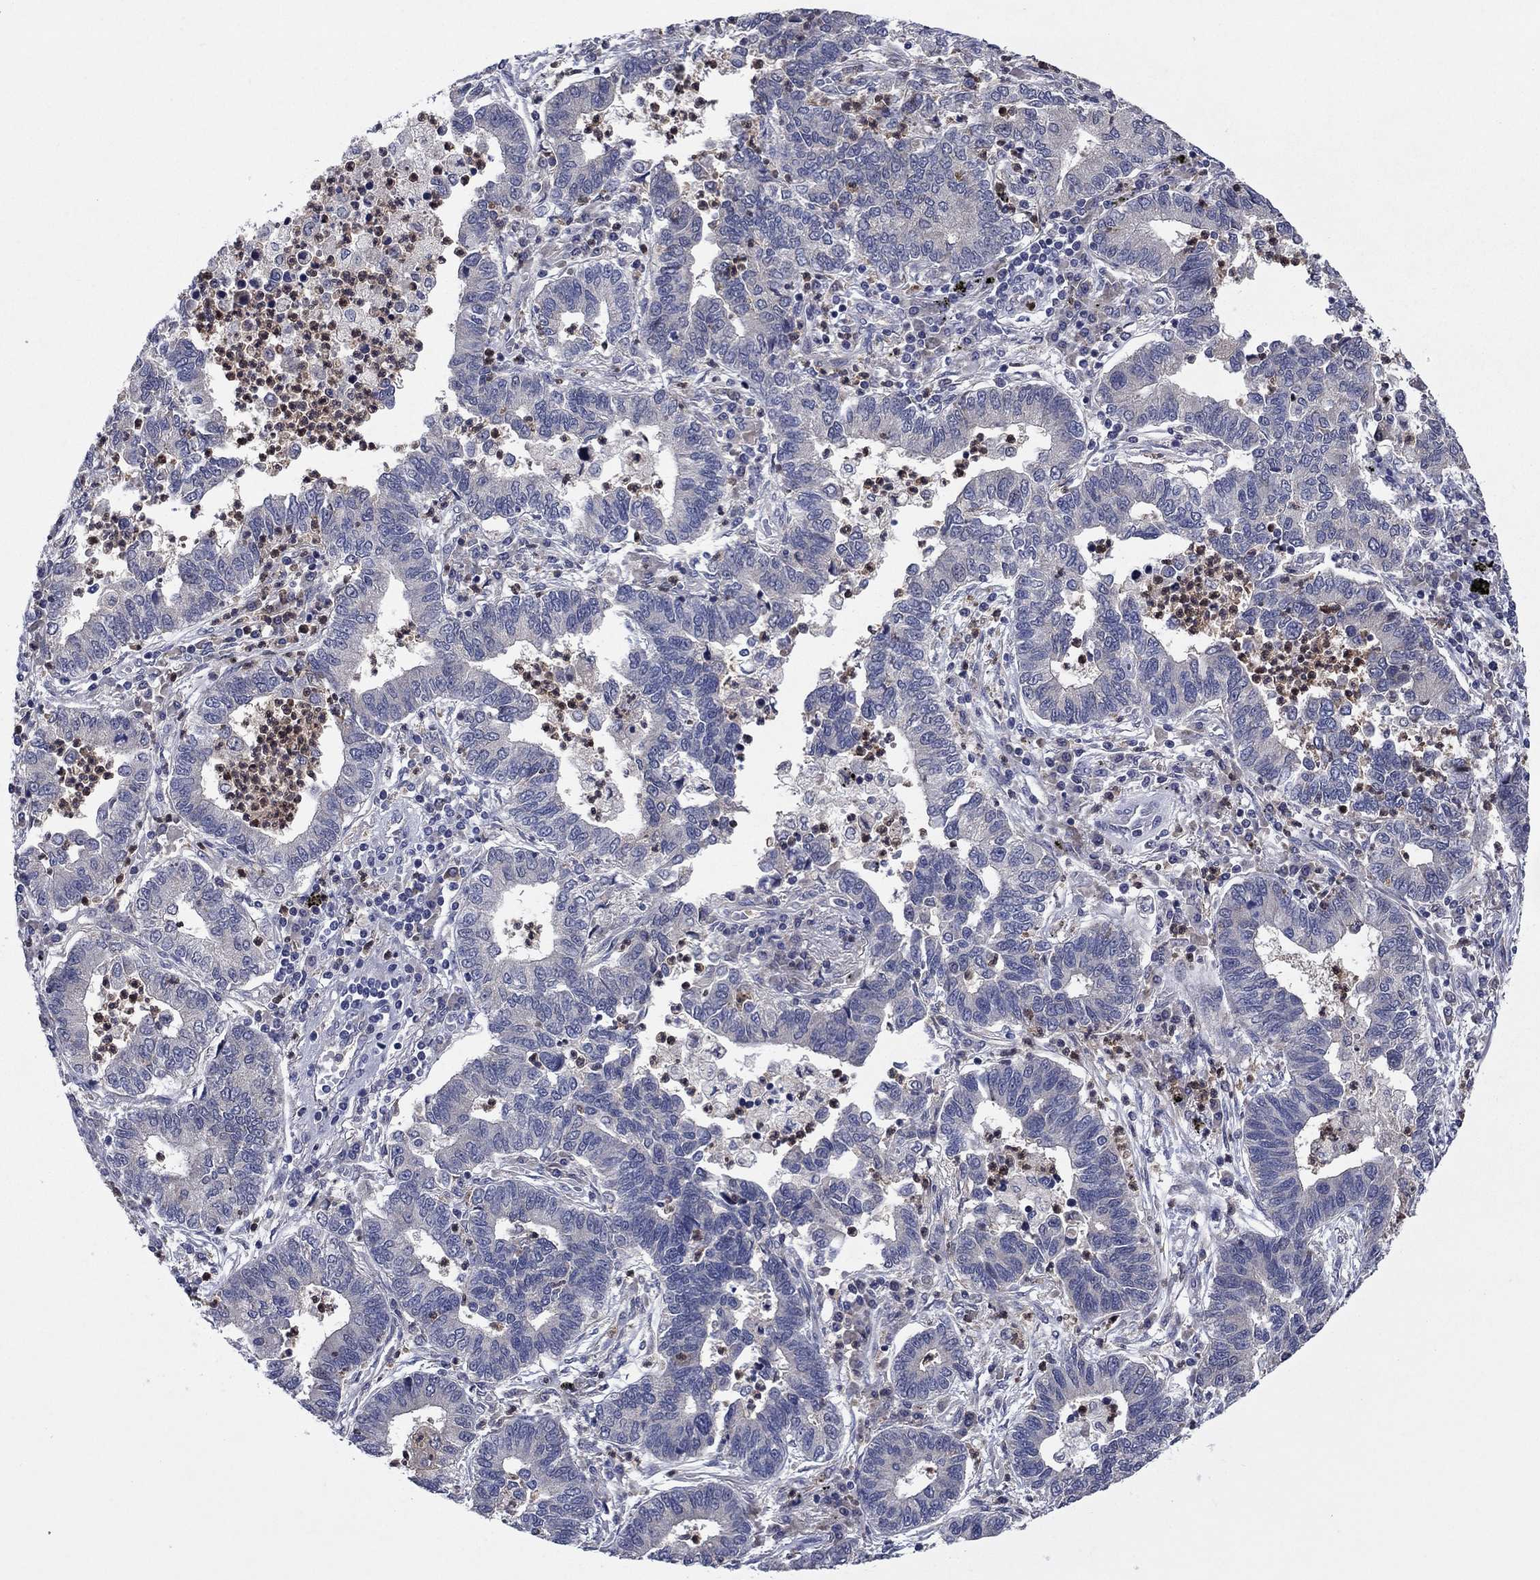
{"staining": {"intensity": "negative", "quantity": "none", "location": "none"}, "tissue": "lung cancer", "cell_type": "Tumor cells", "image_type": "cancer", "snomed": [{"axis": "morphology", "description": "Adenocarcinoma, NOS"}, {"axis": "topography", "description": "Lung"}], "caption": "Immunohistochemistry of lung adenocarcinoma displays no expression in tumor cells.", "gene": "MSRB1", "patient": {"sex": "female", "age": 57}}